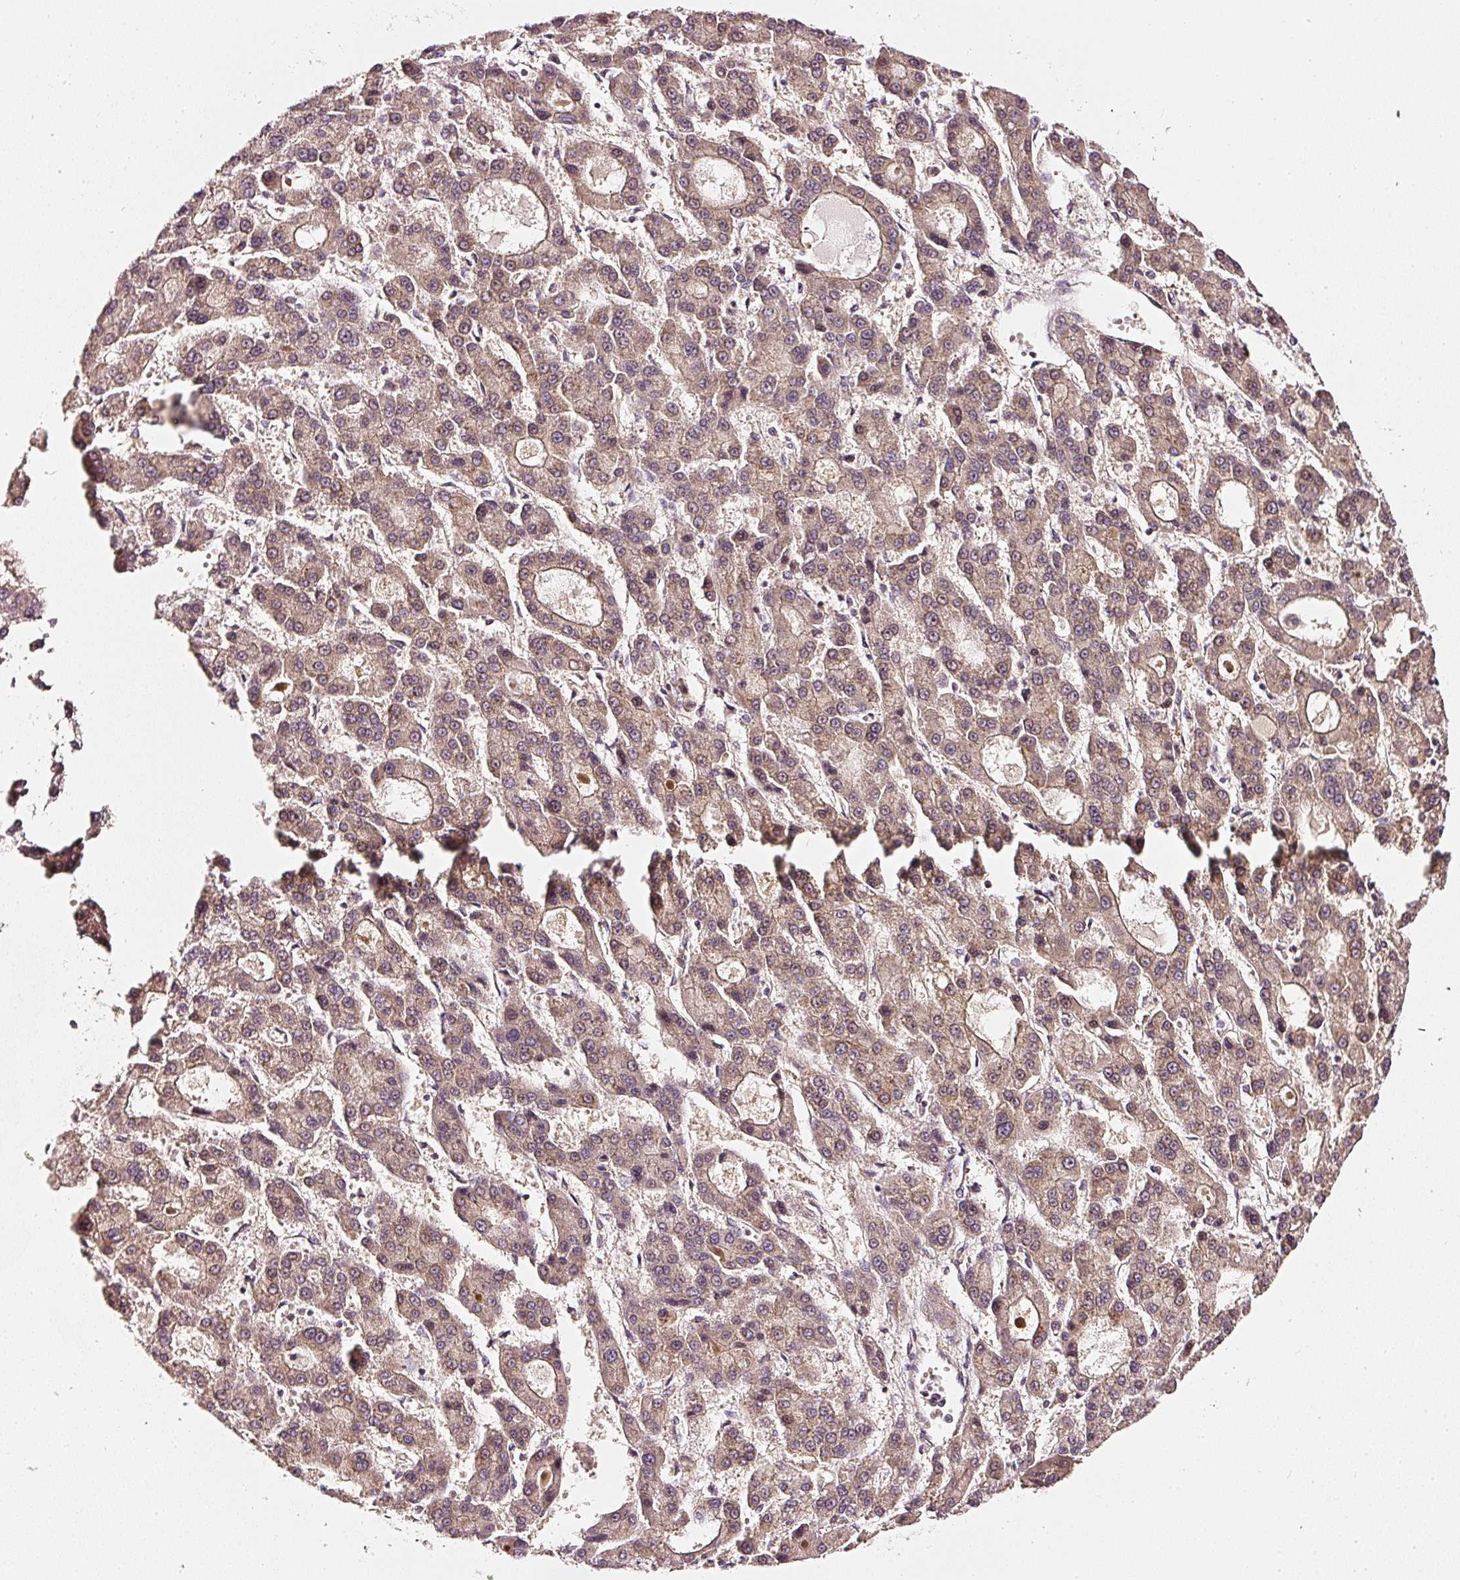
{"staining": {"intensity": "moderate", "quantity": ">75%", "location": "cytoplasmic/membranous,nuclear"}, "tissue": "liver cancer", "cell_type": "Tumor cells", "image_type": "cancer", "snomed": [{"axis": "morphology", "description": "Carcinoma, Hepatocellular, NOS"}, {"axis": "topography", "description": "Liver"}], "caption": "A brown stain shows moderate cytoplasmic/membranous and nuclear positivity of a protein in human liver cancer (hepatocellular carcinoma) tumor cells.", "gene": "ASMTL", "patient": {"sex": "male", "age": 70}}